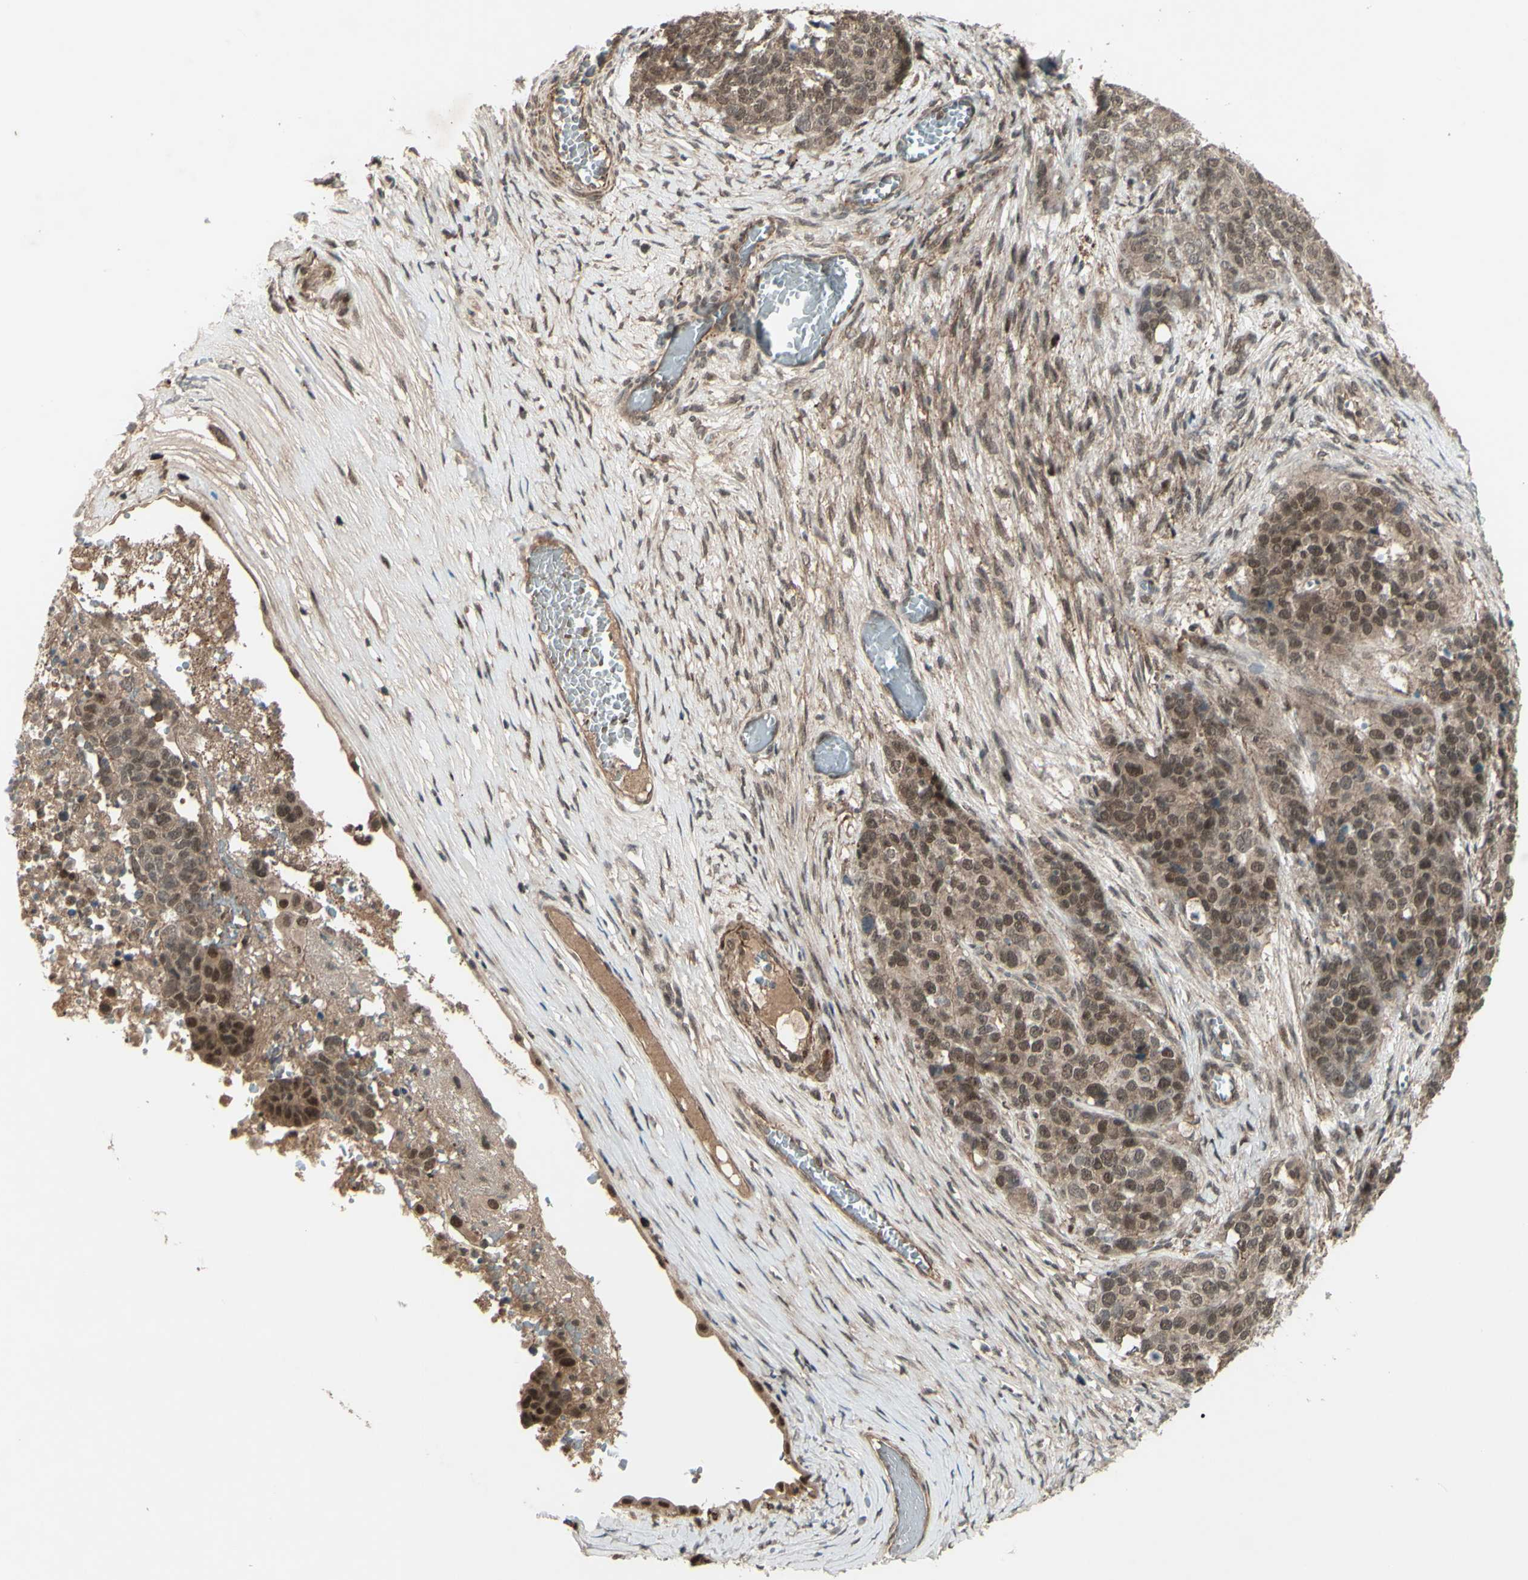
{"staining": {"intensity": "moderate", "quantity": ">75%", "location": "cytoplasmic/membranous,nuclear"}, "tissue": "ovarian cancer", "cell_type": "Tumor cells", "image_type": "cancer", "snomed": [{"axis": "morphology", "description": "Cystadenocarcinoma, serous, NOS"}, {"axis": "topography", "description": "Ovary"}], "caption": "Ovarian cancer (serous cystadenocarcinoma) stained for a protein shows moderate cytoplasmic/membranous and nuclear positivity in tumor cells. (Brightfield microscopy of DAB IHC at high magnification).", "gene": "MLF2", "patient": {"sex": "female", "age": 44}}